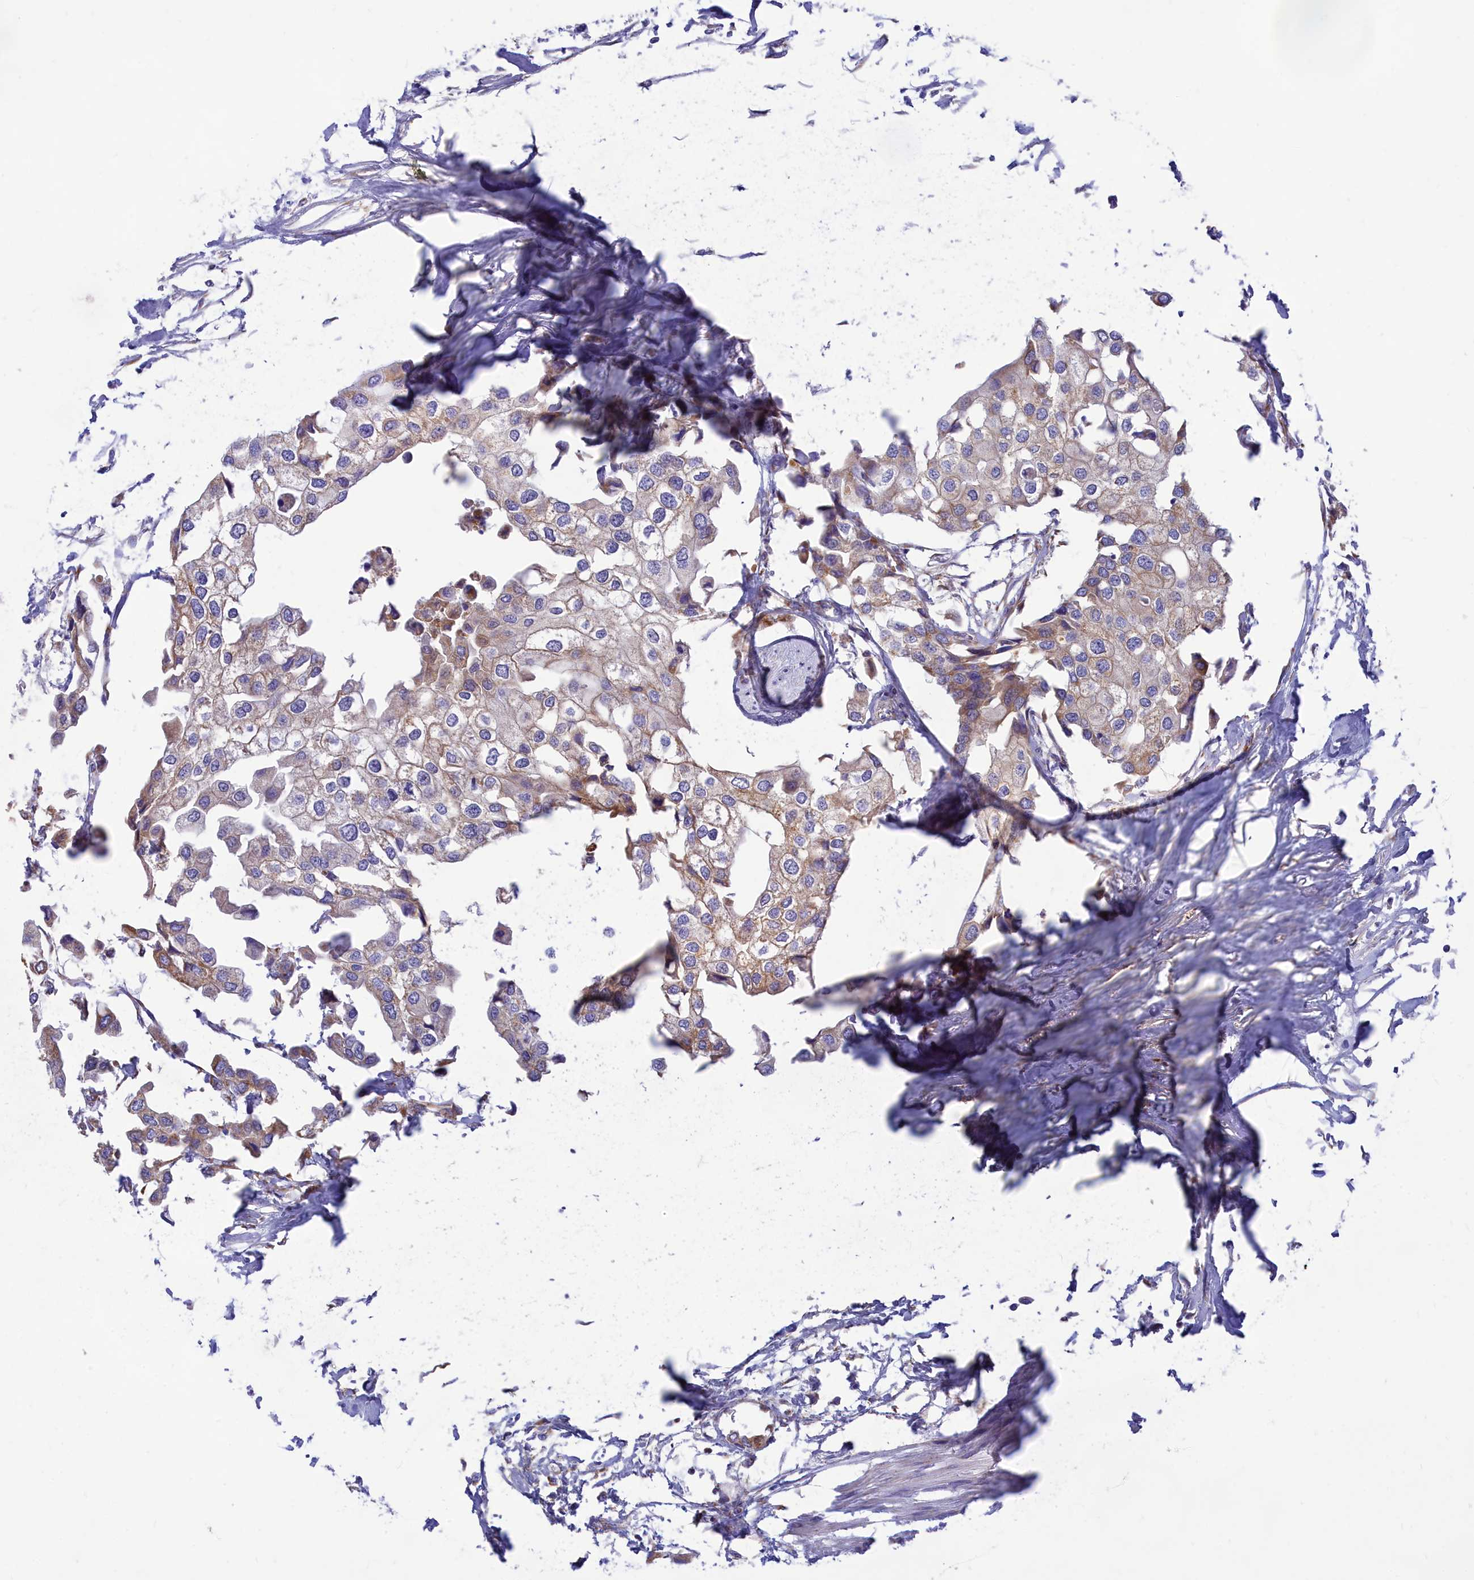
{"staining": {"intensity": "weak", "quantity": ">75%", "location": "cytoplasmic/membranous"}, "tissue": "urothelial cancer", "cell_type": "Tumor cells", "image_type": "cancer", "snomed": [{"axis": "morphology", "description": "Urothelial carcinoma, High grade"}, {"axis": "topography", "description": "Urinary bladder"}], "caption": "Tumor cells reveal low levels of weak cytoplasmic/membranous expression in about >75% of cells in high-grade urothelial carcinoma.", "gene": "TMEM30B", "patient": {"sex": "male", "age": 64}}